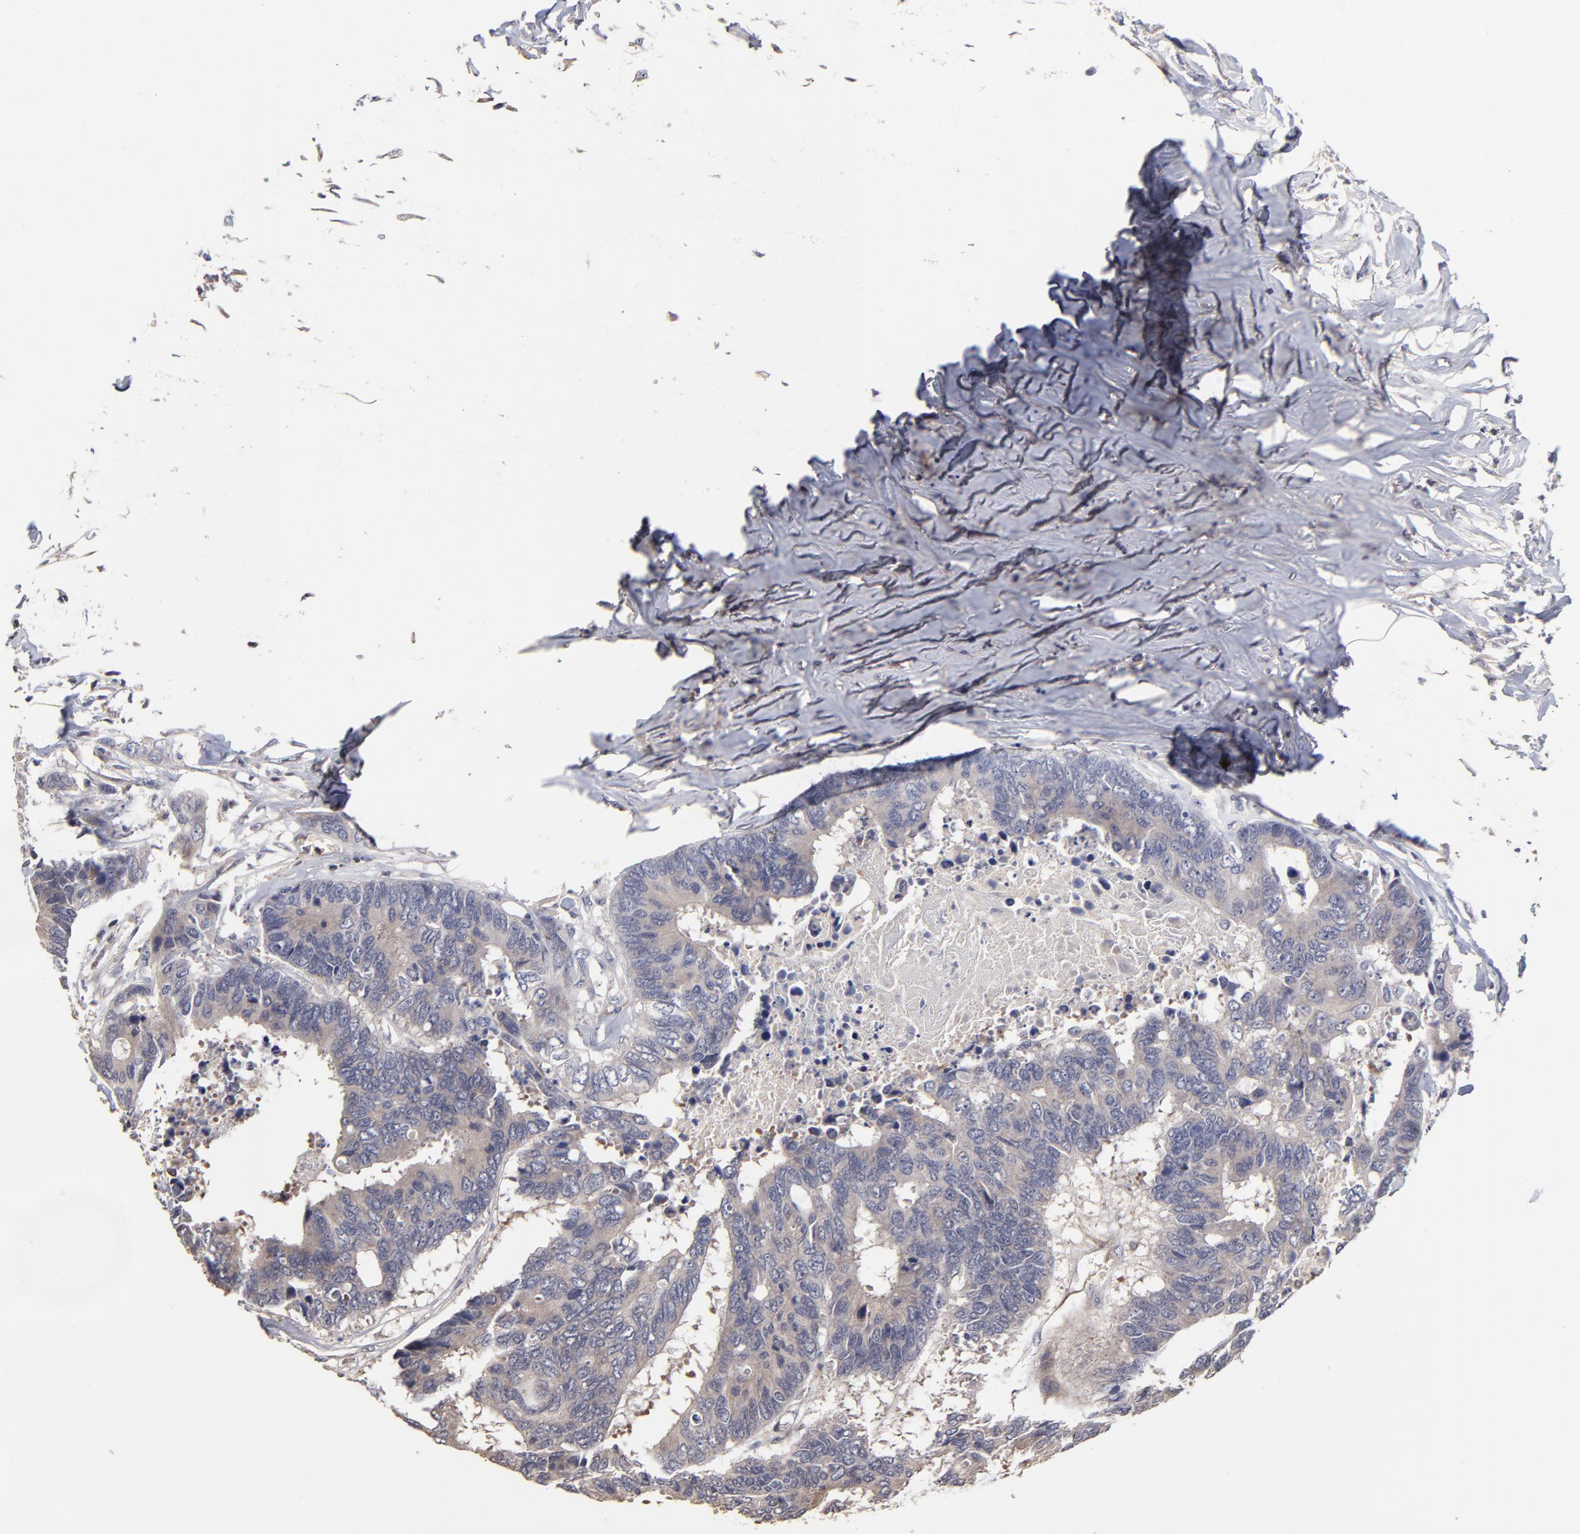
{"staining": {"intensity": "weak", "quantity": "25%-75%", "location": "cytoplasmic/membranous"}, "tissue": "colorectal cancer", "cell_type": "Tumor cells", "image_type": "cancer", "snomed": [{"axis": "morphology", "description": "Adenocarcinoma, NOS"}, {"axis": "topography", "description": "Rectum"}], "caption": "Human colorectal cancer (adenocarcinoma) stained with a protein marker demonstrates weak staining in tumor cells.", "gene": "TRAT1", "patient": {"sex": "male", "age": 55}}